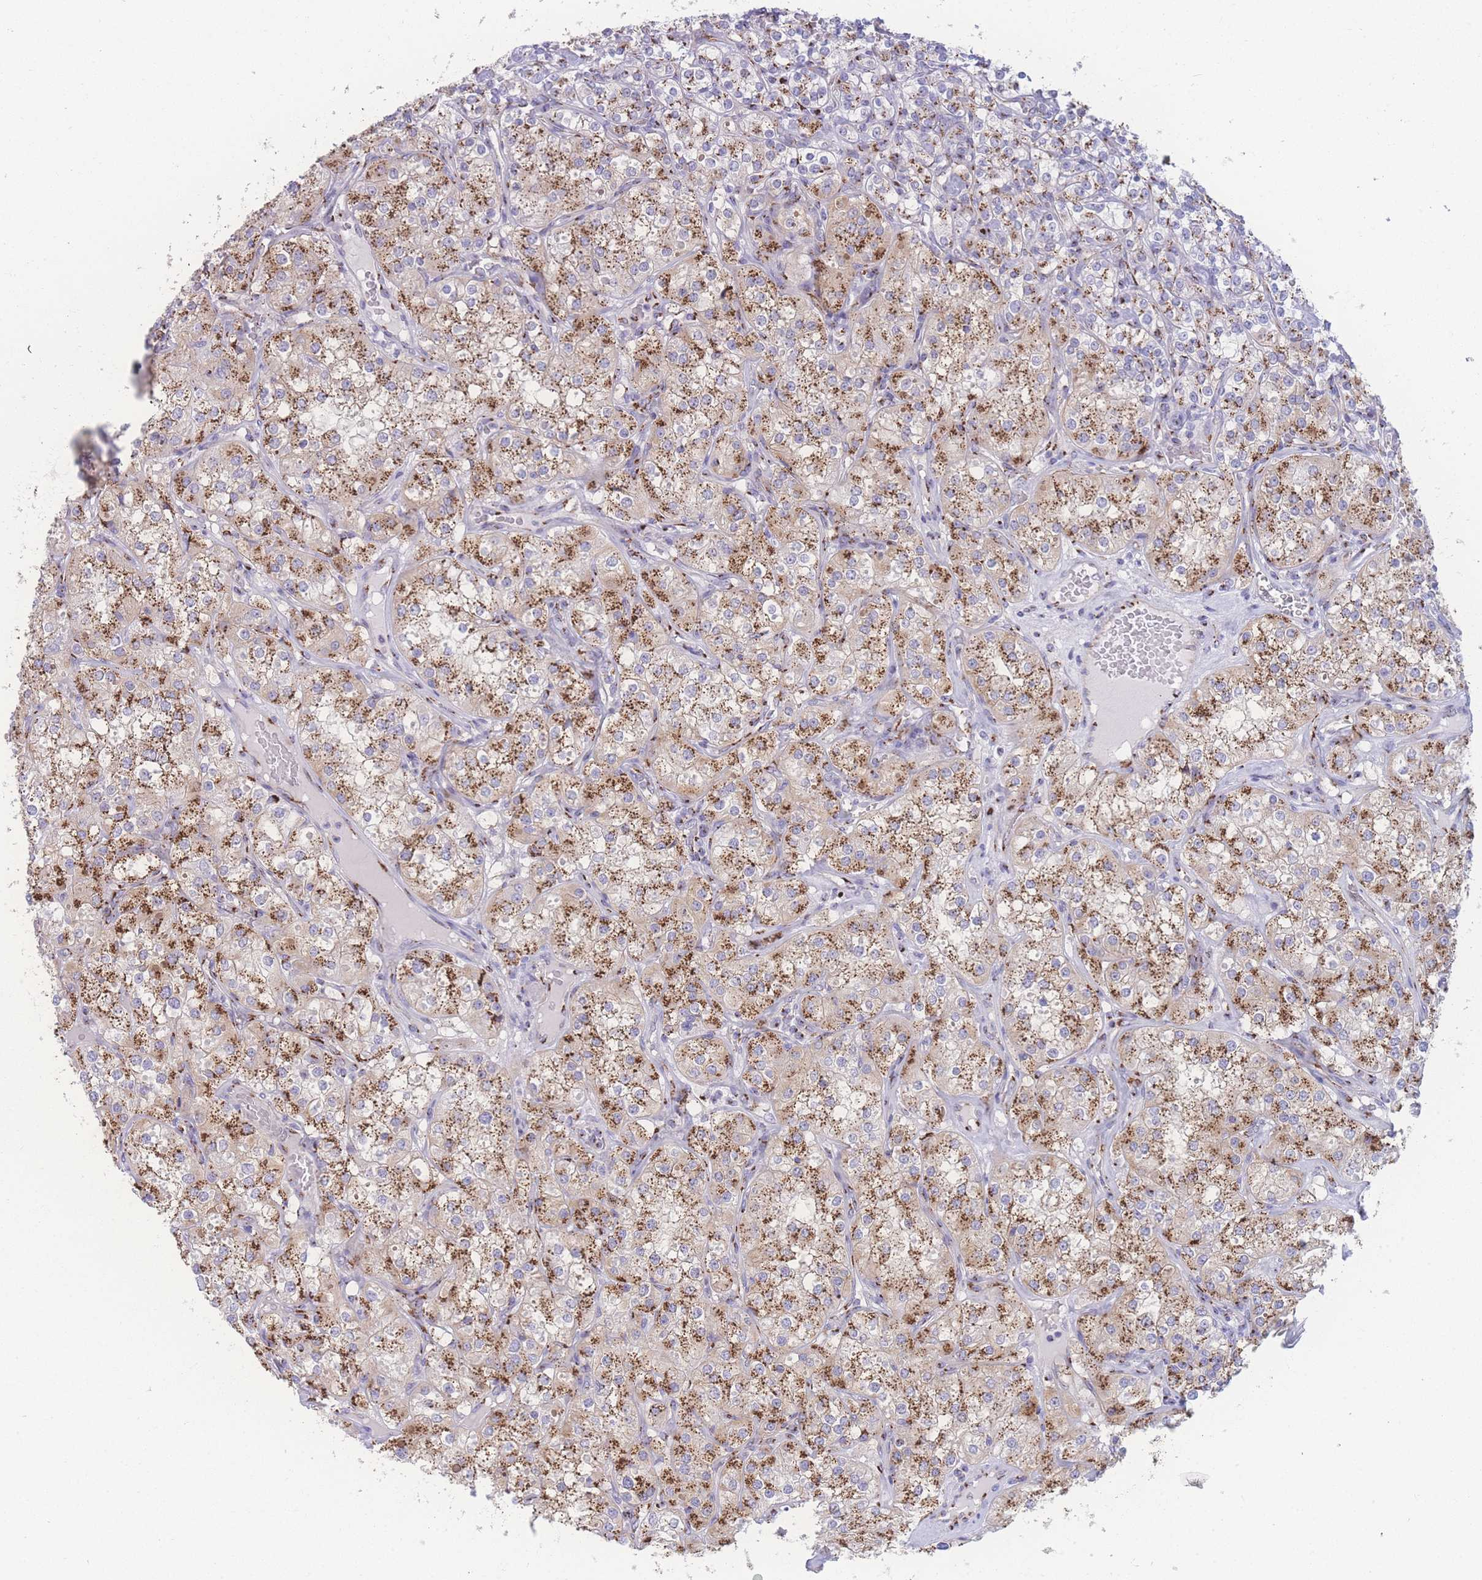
{"staining": {"intensity": "moderate", "quantity": ">75%", "location": "cytoplasmic/membranous"}, "tissue": "renal cancer", "cell_type": "Tumor cells", "image_type": "cancer", "snomed": [{"axis": "morphology", "description": "Adenocarcinoma, NOS"}, {"axis": "topography", "description": "Kidney"}], "caption": "Moderate cytoplasmic/membranous staining is appreciated in about >75% of tumor cells in adenocarcinoma (renal).", "gene": "GOLM2", "patient": {"sex": "male", "age": 77}}